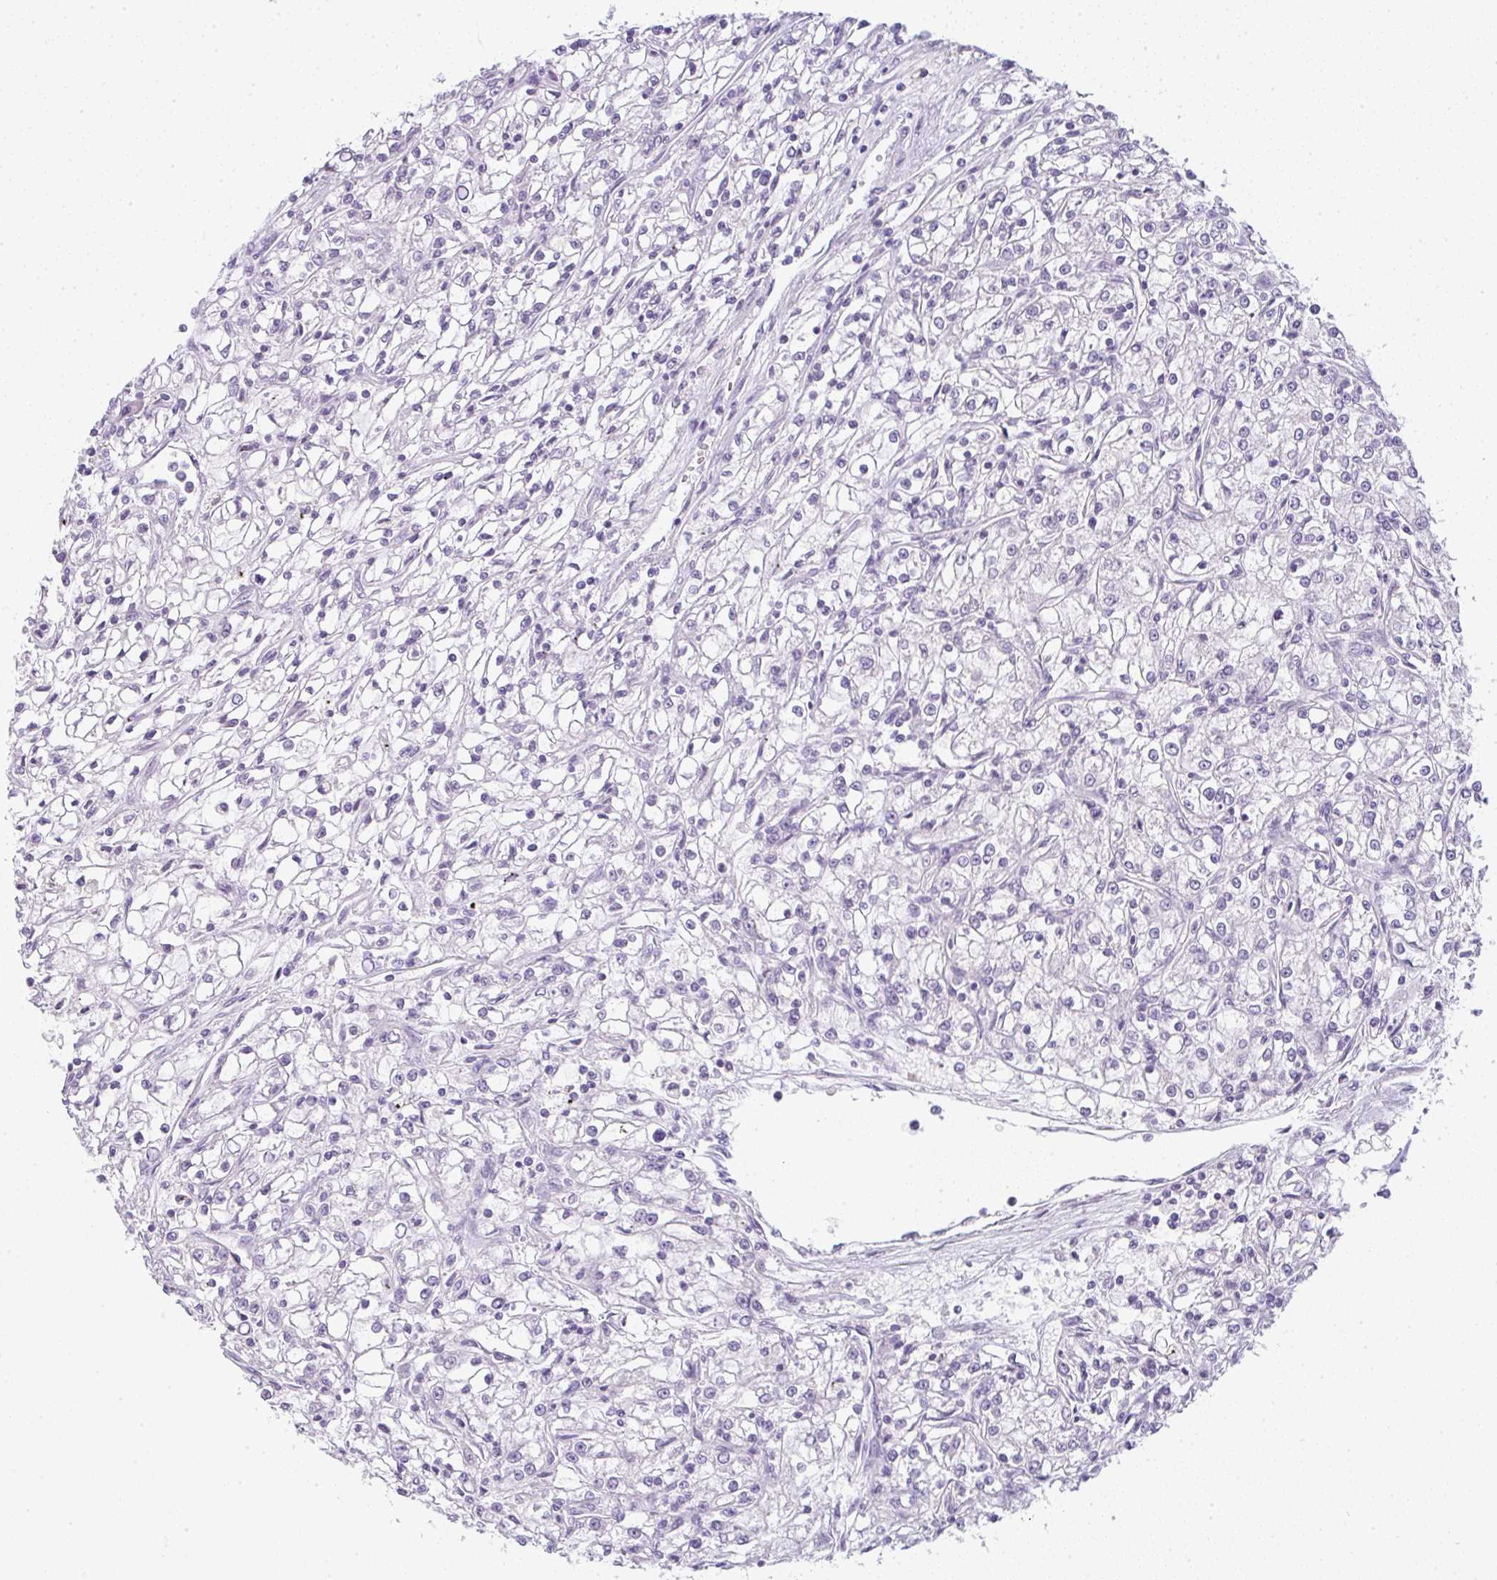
{"staining": {"intensity": "negative", "quantity": "none", "location": "none"}, "tissue": "renal cancer", "cell_type": "Tumor cells", "image_type": "cancer", "snomed": [{"axis": "morphology", "description": "Adenocarcinoma, NOS"}, {"axis": "topography", "description": "Kidney"}], "caption": "Tumor cells show no significant protein staining in adenocarcinoma (renal).", "gene": "LPAR4", "patient": {"sex": "female", "age": 59}}